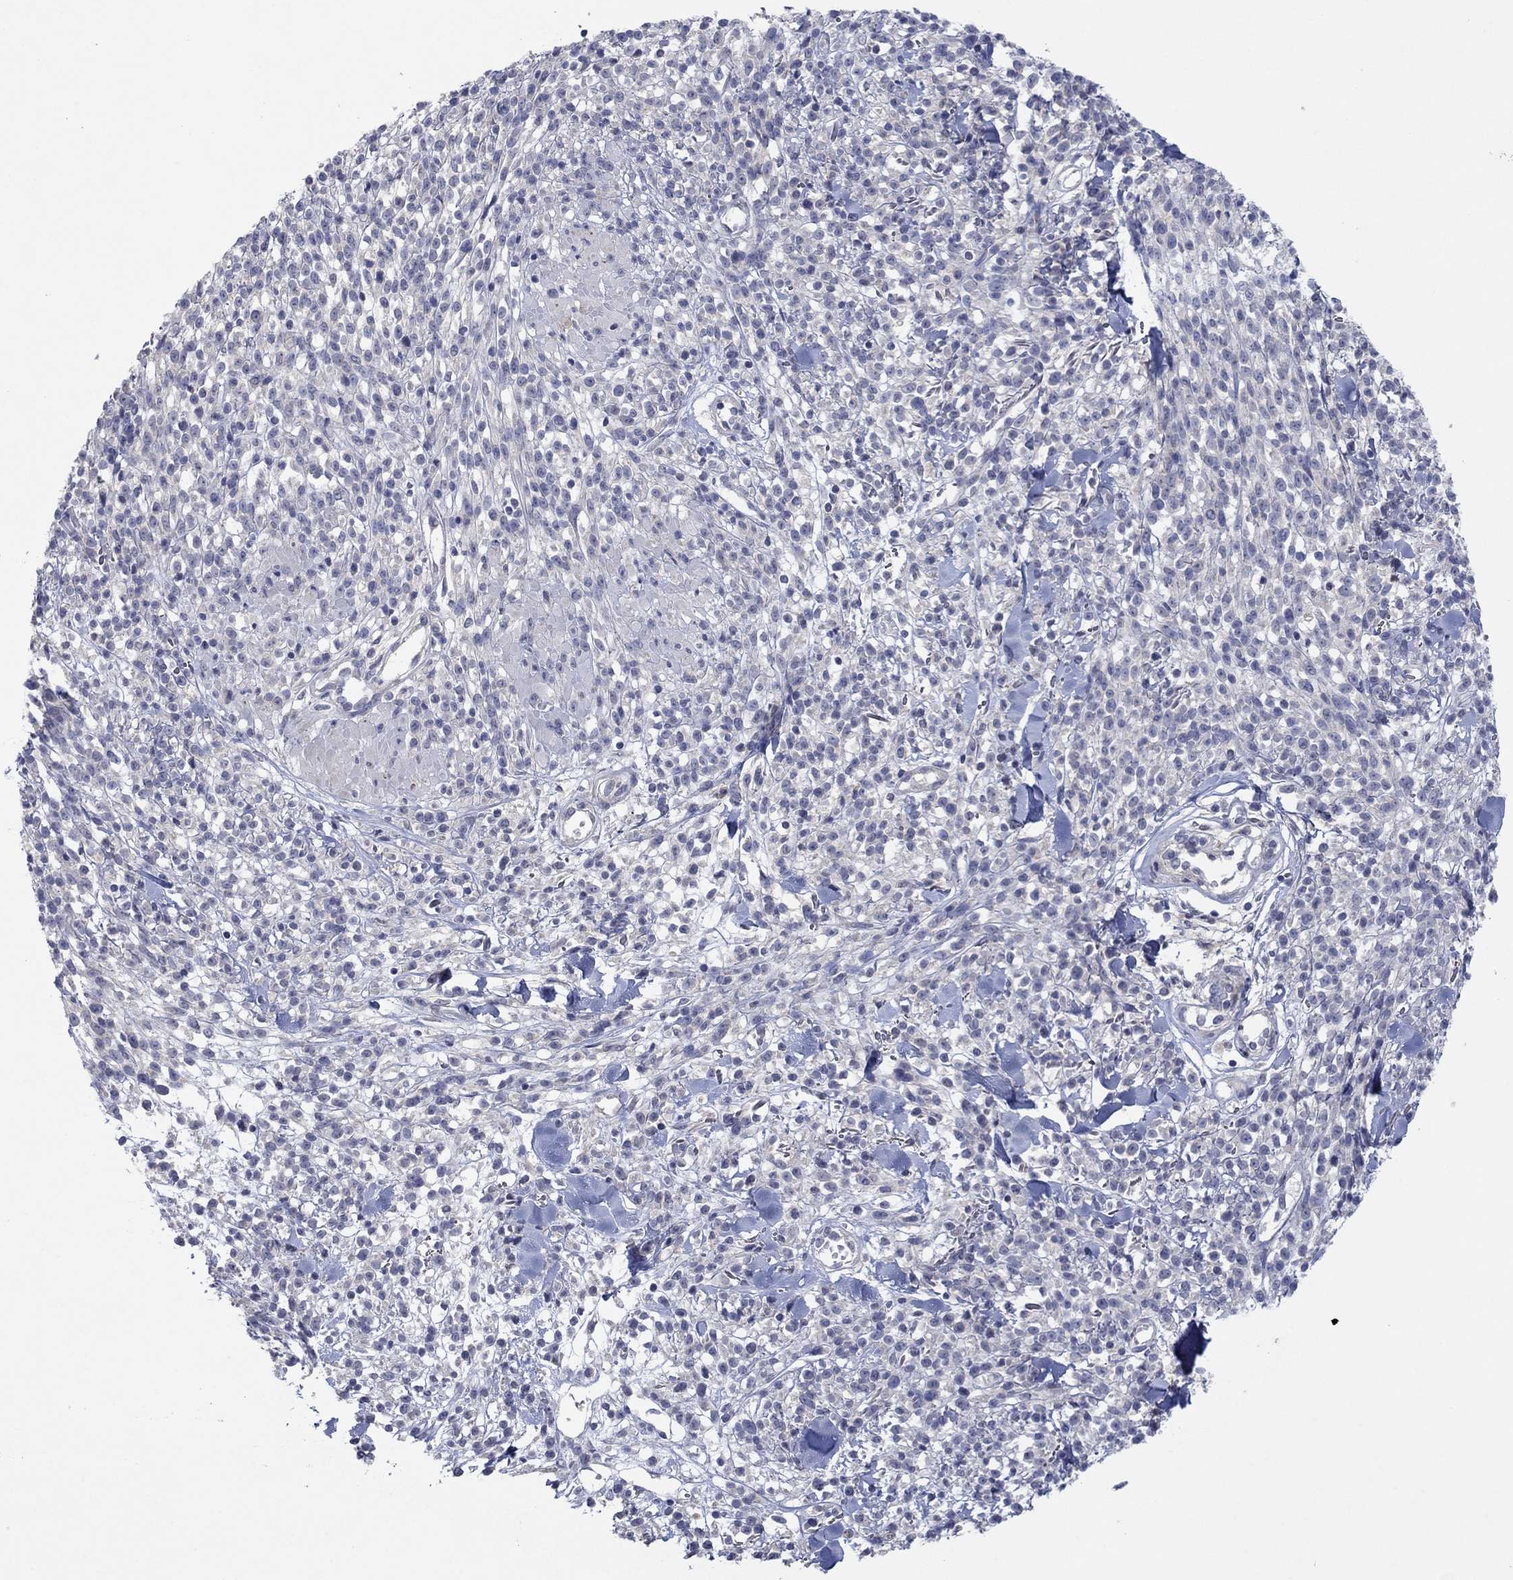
{"staining": {"intensity": "negative", "quantity": "none", "location": "none"}, "tissue": "melanoma", "cell_type": "Tumor cells", "image_type": "cancer", "snomed": [{"axis": "morphology", "description": "Malignant melanoma, NOS"}, {"axis": "topography", "description": "Skin"}, {"axis": "topography", "description": "Skin of trunk"}], "caption": "Tumor cells show no significant staining in melanoma.", "gene": "PLCL2", "patient": {"sex": "male", "age": 74}}